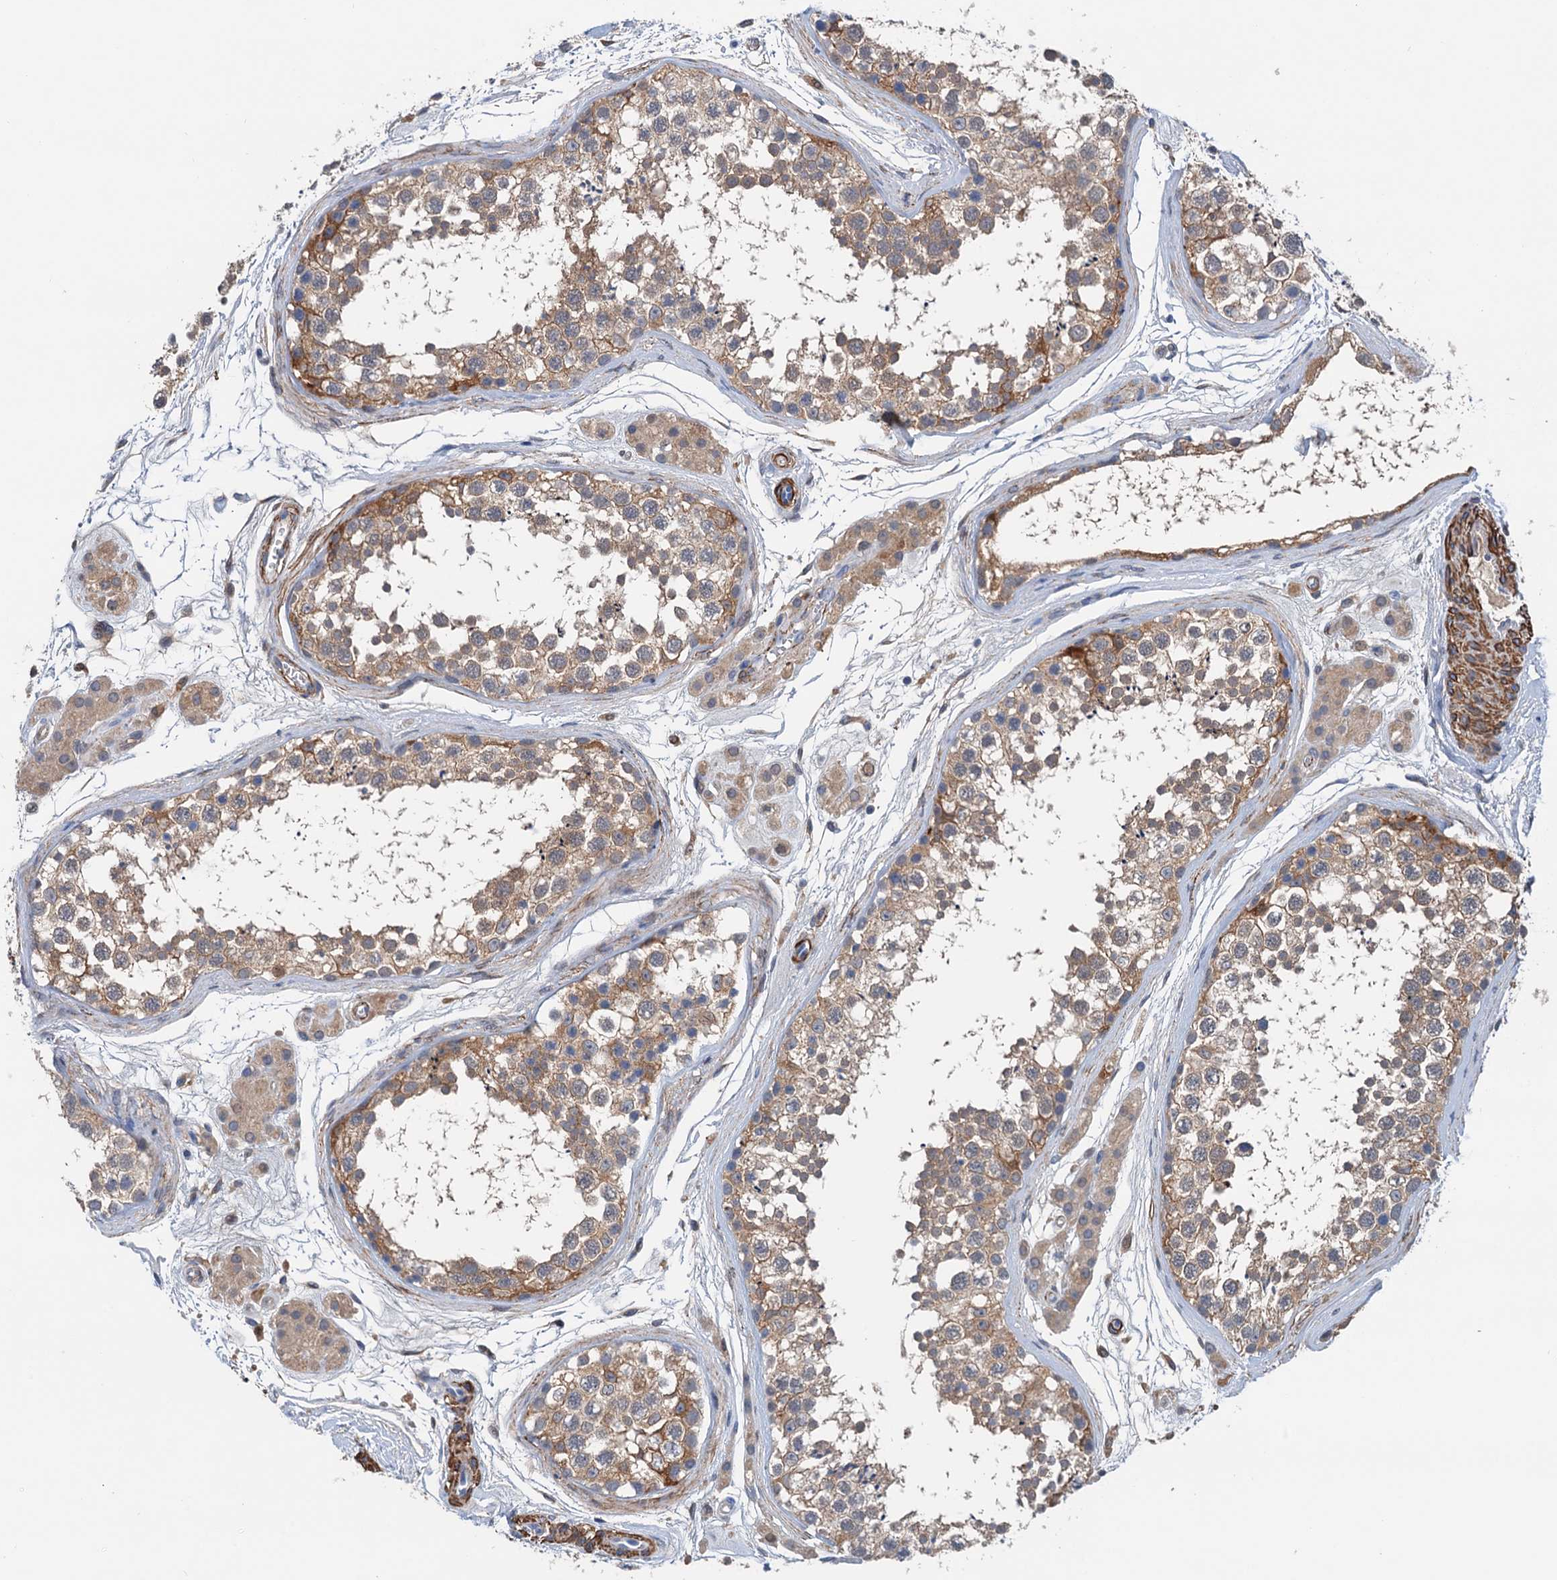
{"staining": {"intensity": "moderate", "quantity": ">75%", "location": "cytoplasmic/membranous"}, "tissue": "testis", "cell_type": "Cells in seminiferous ducts", "image_type": "normal", "snomed": [{"axis": "morphology", "description": "Normal tissue, NOS"}, {"axis": "topography", "description": "Testis"}], "caption": "Immunohistochemical staining of normal human testis exhibits medium levels of moderate cytoplasmic/membranous staining in approximately >75% of cells in seminiferous ducts. The staining was performed using DAB (3,3'-diaminobenzidine) to visualize the protein expression in brown, while the nuclei were stained in blue with hematoxylin (Magnification: 20x).", "gene": "CSTPP1", "patient": {"sex": "male", "age": 56}}